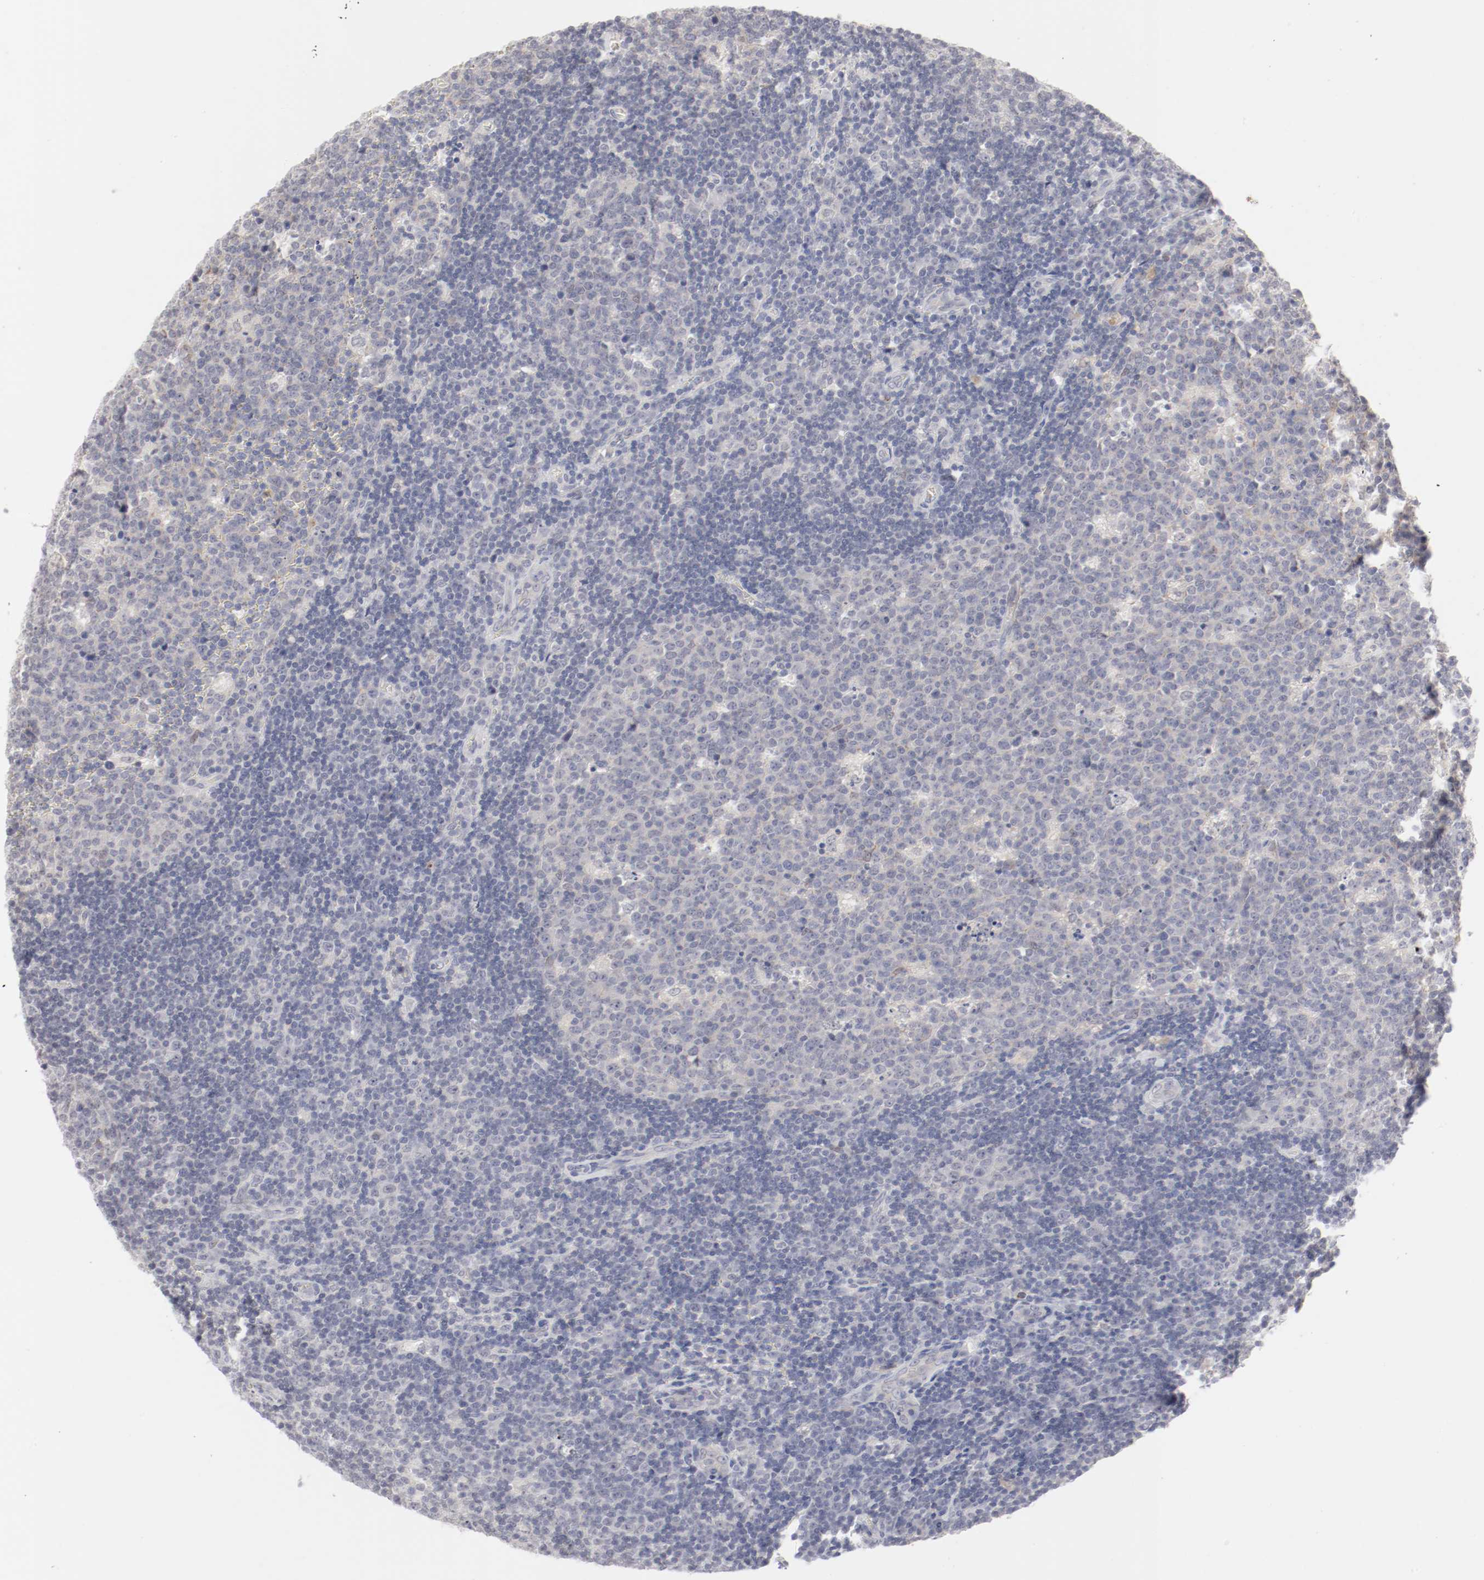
{"staining": {"intensity": "negative", "quantity": "none", "location": "none"}, "tissue": "lymph node", "cell_type": "Germinal center cells", "image_type": "normal", "snomed": [{"axis": "morphology", "description": "Normal tissue, NOS"}, {"axis": "topography", "description": "Lymph node"}, {"axis": "topography", "description": "Salivary gland"}], "caption": "A high-resolution photomicrograph shows immunohistochemistry (IHC) staining of normal lymph node, which shows no significant staining in germinal center cells.", "gene": "SH3BGR", "patient": {"sex": "male", "age": 8}}